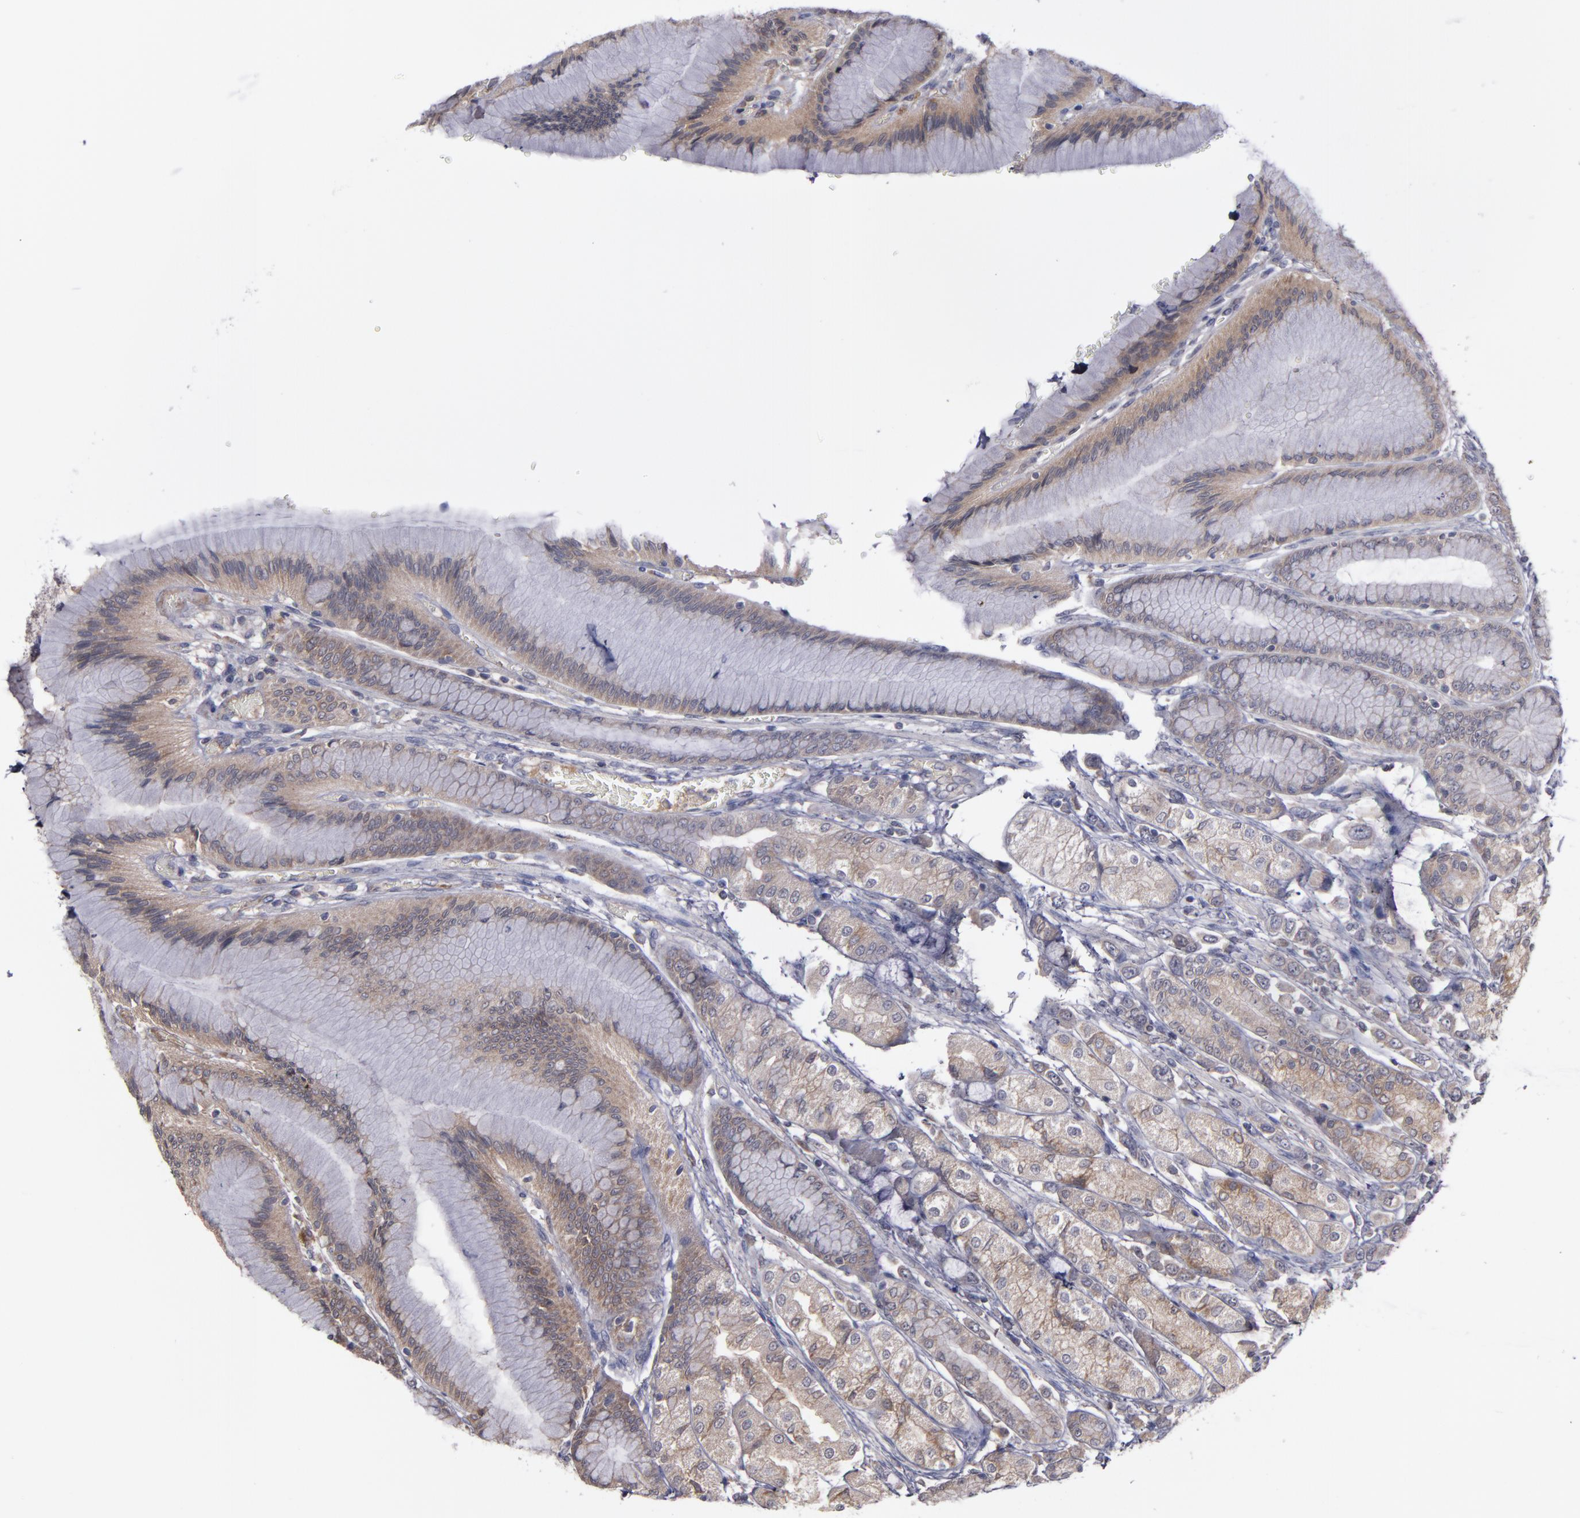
{"staining": {"intensity": "moderate", "quantity": ">75%", "location": "cytoplasmic/membranous"}, "tissue": "stomach", "cell_type": "Glandular cells", "image_type": "normal", "snomed": [{"axis": "morphology", "description": "Normal tissue, NOS"}, {"axis": "morphology", "description": "Adenocarcinoma, NOS"}, {"axis": "topography", "description": "Stomach"}, {"axis": "topography", "description": "Stomach, lower"}], "caption": "A brown stain labels moderate cytoplasmic/membranous positivity of a protein in glandular cells of normal stomach.", "gene": "MMP11", "patient": {"sex": "female", "age": 65}}